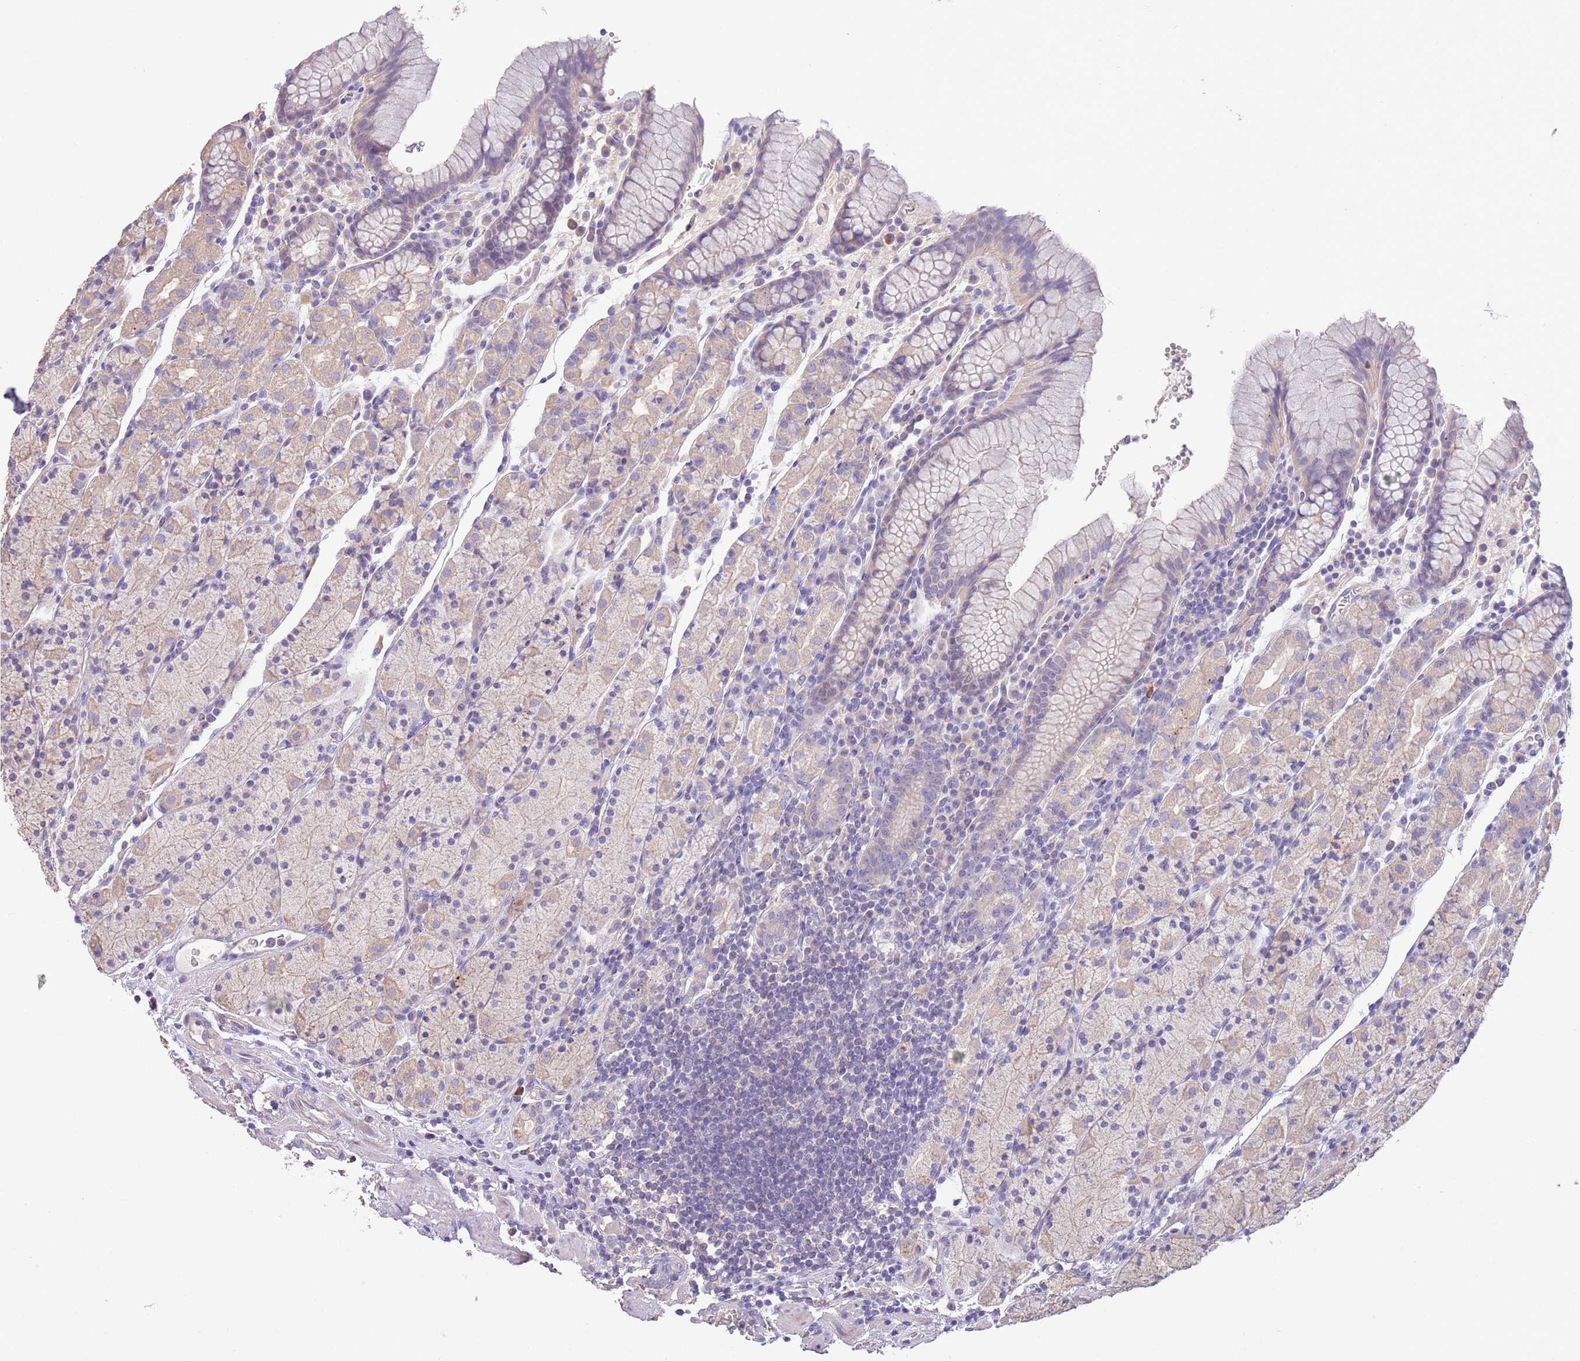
{"staining": {"intensity": "weak", "quantity": "25%-75%", "location": "cytoplasmic/membranous"}, "tissue": "stomach", "cell_type": "Glandular cells", "image_type": "normal", "snomed": [{"axis": "morphology", "description": "Normal tissue, NOS"}, {"axis": "topography", "description": "Stomach, upper"}, {"axis": "topography", "description": "Stomach"}], "caption": "This photomicrograph shows immunohistochemistry staining of unremarkable human stomach, with low weak cytoplasmic/membranous positivity in about 25%-75% of glandular cells.", "gene": "SFTPA1", "patient": {"sex": "male", "age": 62}}